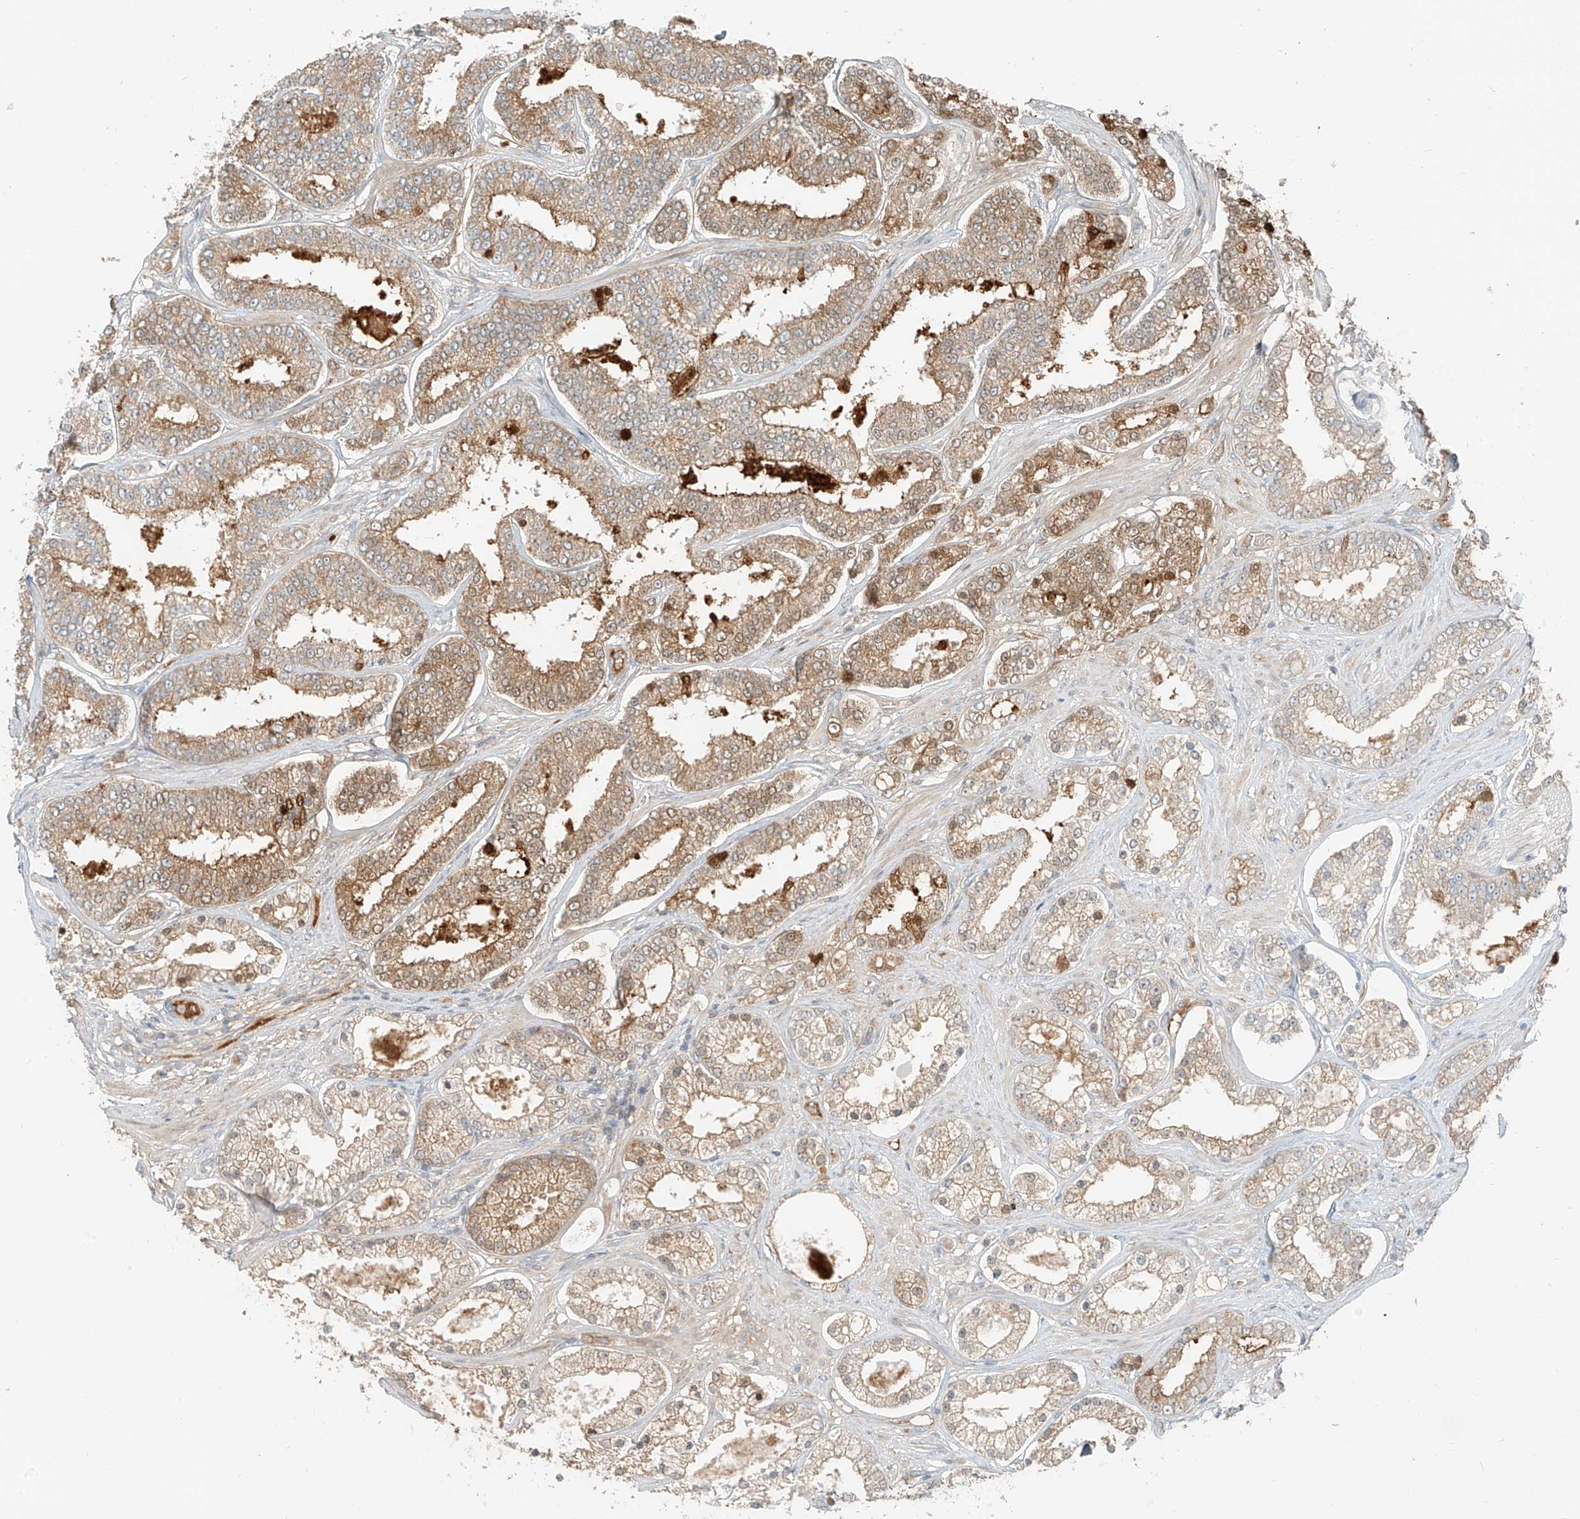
{"staining": {"intensity": "moderate", "quantity": "<25%", "location": "cytoplasmic/membranous"}, "tissue": "prostate cancer", "cell_type": "Tumor cells", "image_type": "cancer", "snomed": [{"axis": "morphology", "description": "Normal tissue, NOS"}, {"axis": "morphology", "description": "Adenocarcinoma, High grade"}, {"axis": "topography", "description": "Prostate"}], "caption": "Protein staining reveals moderate cytoplasmic/membranous staining in about <25% of tumor cells in adenocarcinoma (high-grade) (prostate).", "gene": "FSTL1", "patient": {"sex": "male", "age": 83}}